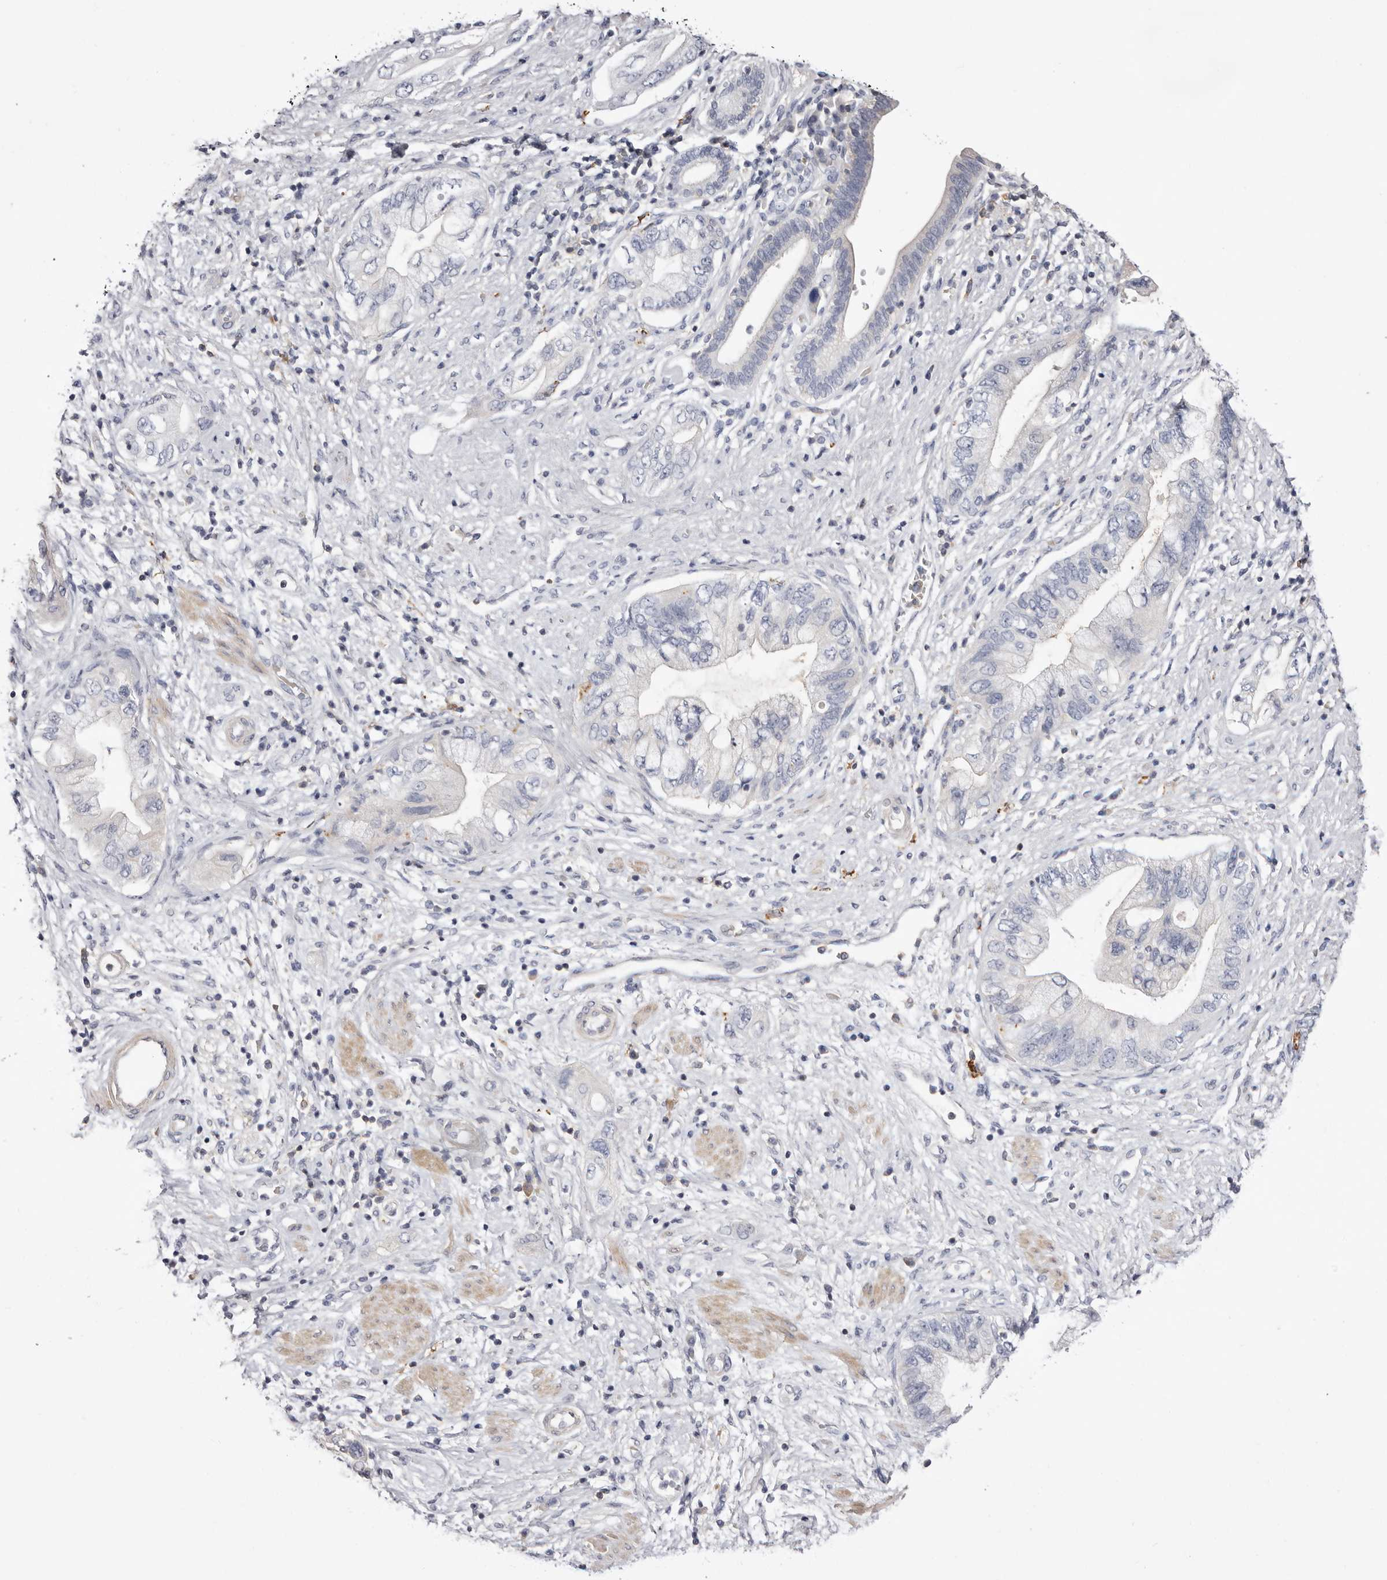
{"staining": {"intensity": "negative", "quantity": "none", "location": "none"}, "tissue": "pancreatic cancer", "cell_type": "Tumor cells", "image_type": "cancer", "snomed": [{"axis": "morphology", "description": "Adenocarcinoma, NOS"}, {"axis": "topography", "description": "Pancreas"}], "caption": "High power microscopy micrograph of an IHC image of adenocarcinoma (pancreatic), revealing no significant expression in tumor cells. (IHC, brightfield microscopy, high magnification).", "gene": "S1PR5", "patient": {"sex": "female", "age": 73}}